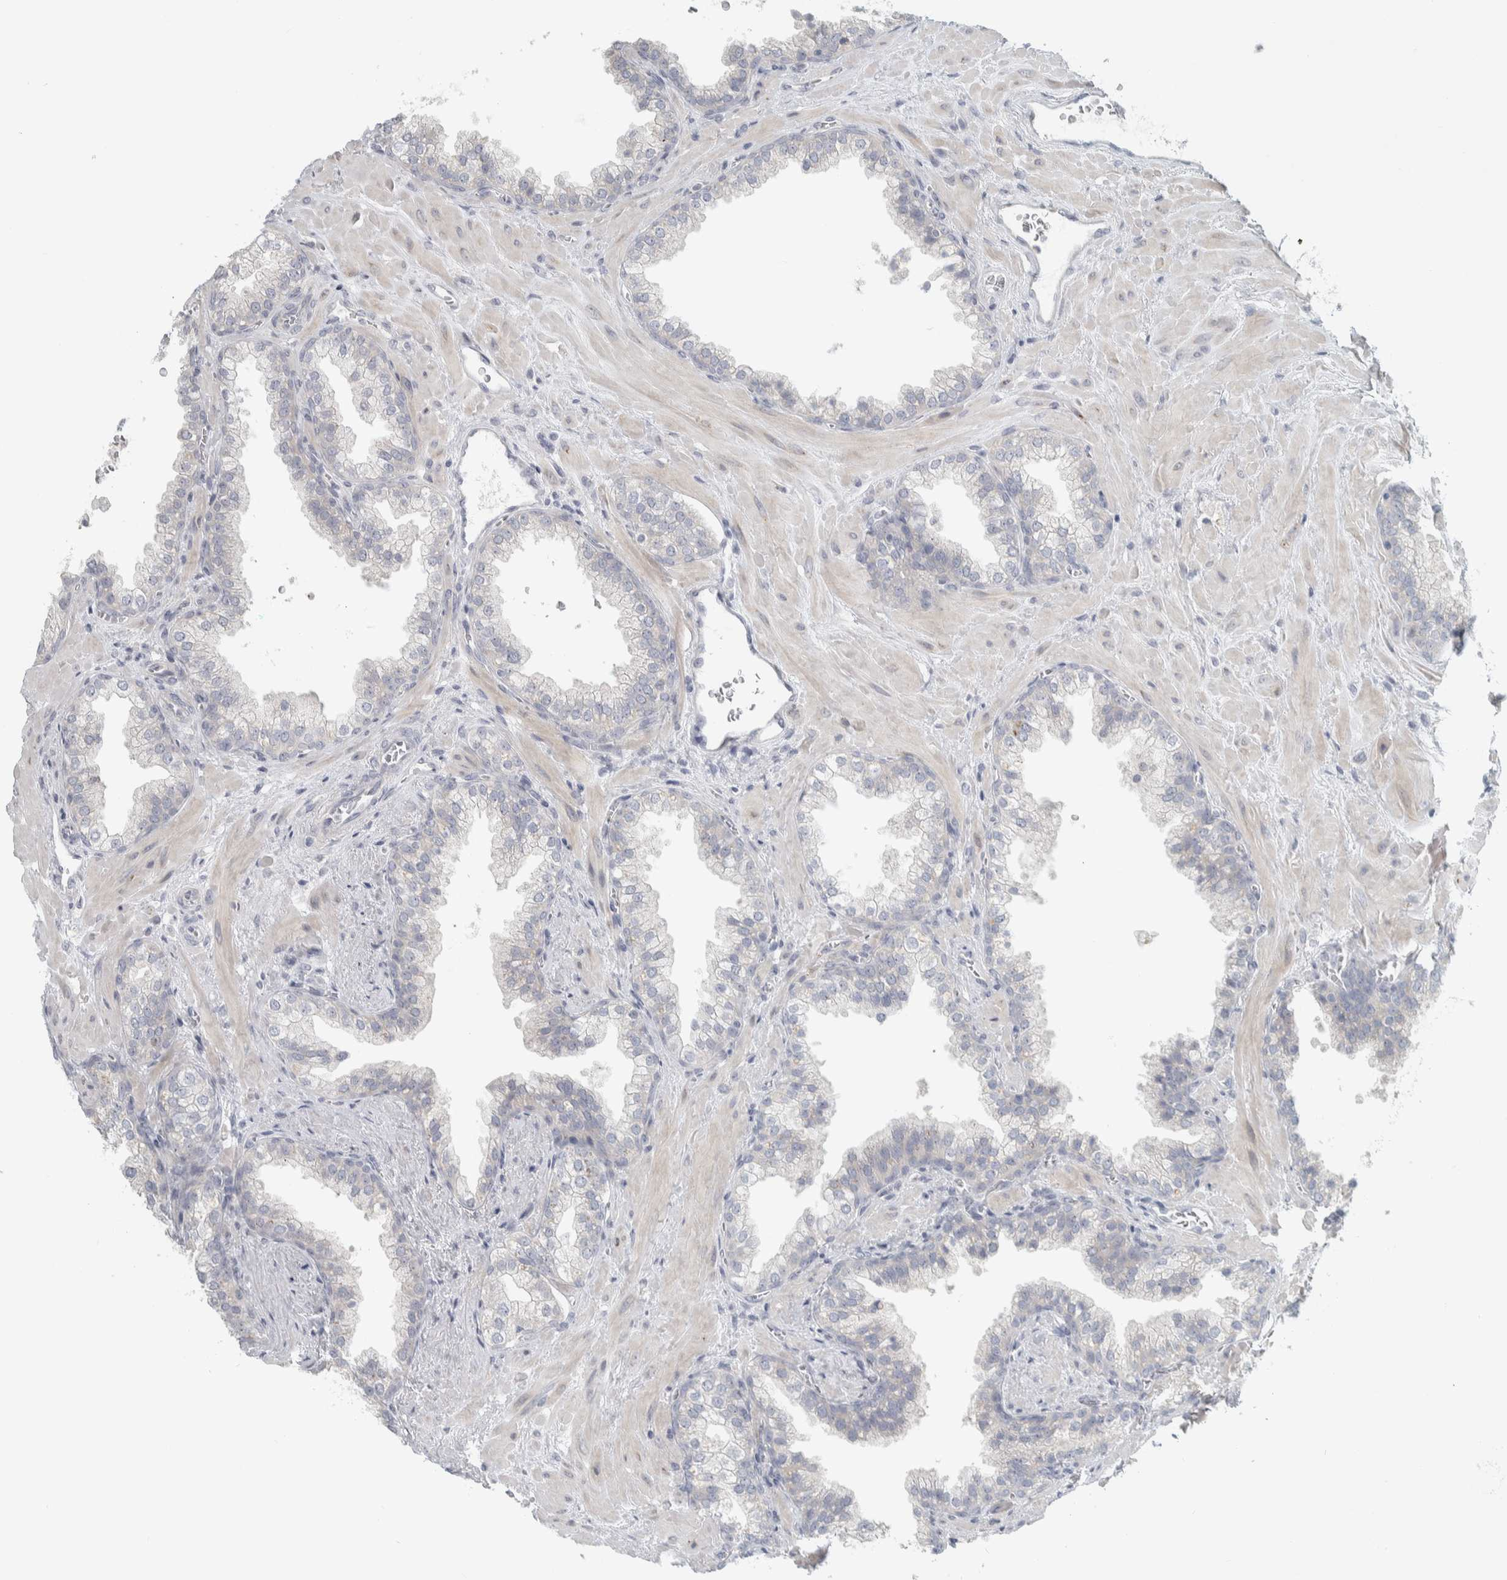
{"staining": {"intensity": "negative", "quantity": "none", "location": "none"}, "tissue": "prostate cancer", "cell_type": "Tumor cells", "image_type": "cancer", "snomed": [{"axis": "morphology", "description": "Adenocarcinoma, Low grade"}, {"axis": "topography", "description": "Prostate"}], "caption": "Immunohistochemical staining of prostate cancer (low-grade adenocarcinoma) demonstrates no significant positivity in tumor cells.", "gene": "HGS", "patient": {"sex": "male", "age": 71}}